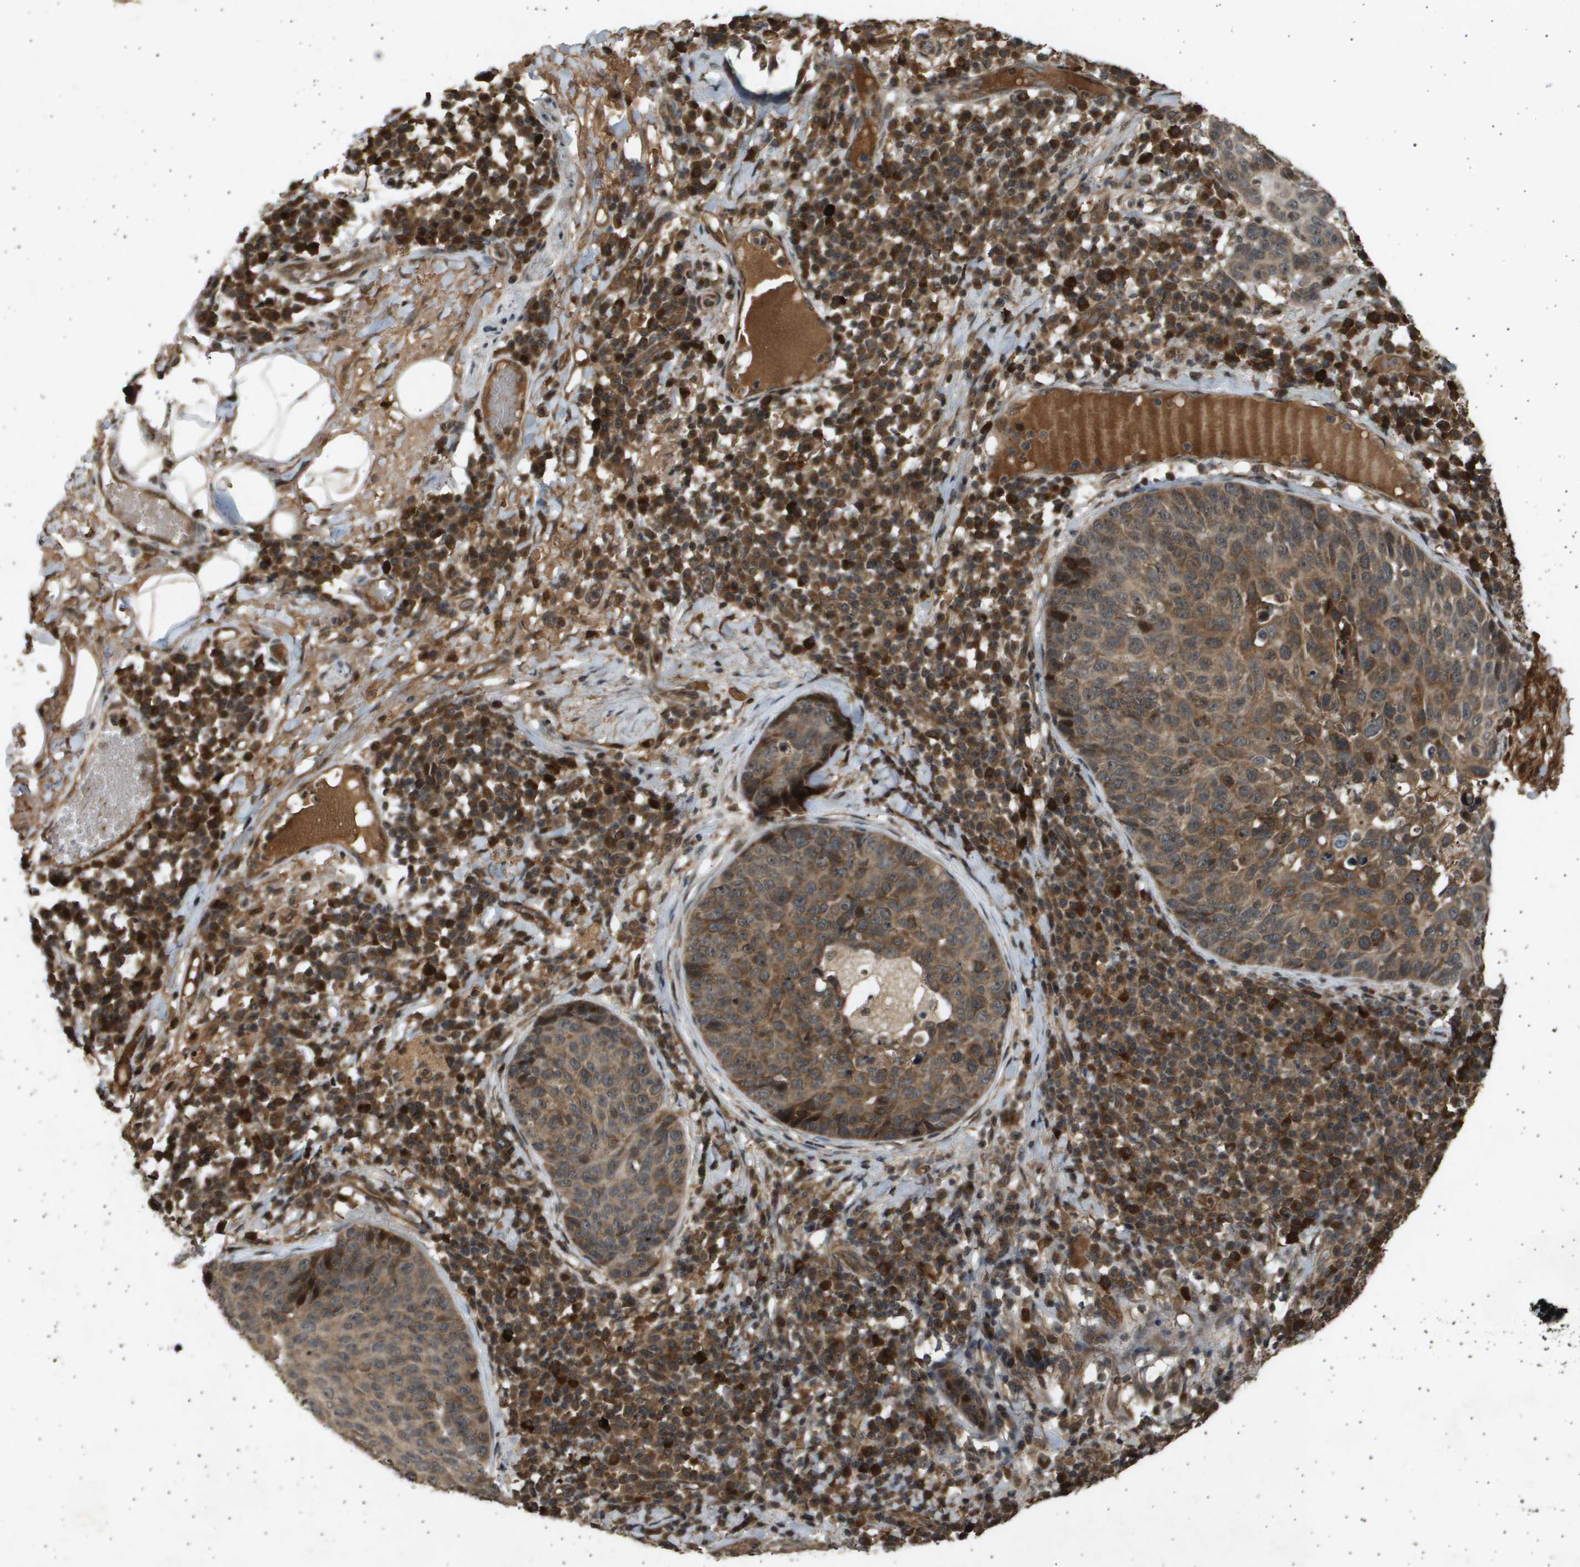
{"staining": {"intensity": "moderate", "quantity": ">75%", "location": "cytoplasmic/membranous,nuclear"}, "tissue": "skin cancer", "cell_type": "Tumor cells", "image_type": "cancer", "snomed": [{"axis": "morphology", "description": "Squamous cell carcinoma in situ, NOS"}, {"axis": "morphology", "description": "Squamous cell carcinoma, NOS"}, {"axis": "topography", "description": "Skin"}], "caption": "Human squamous cell carcinoma in situ (skin) stained for a protein (brown) reveals moderate cytoplasmic/membranous and nuclear positive positivity in approximately >75% of tumor cells.", "gene": "TNRC6A", "patient": {"sex": "male", "age": 93}}